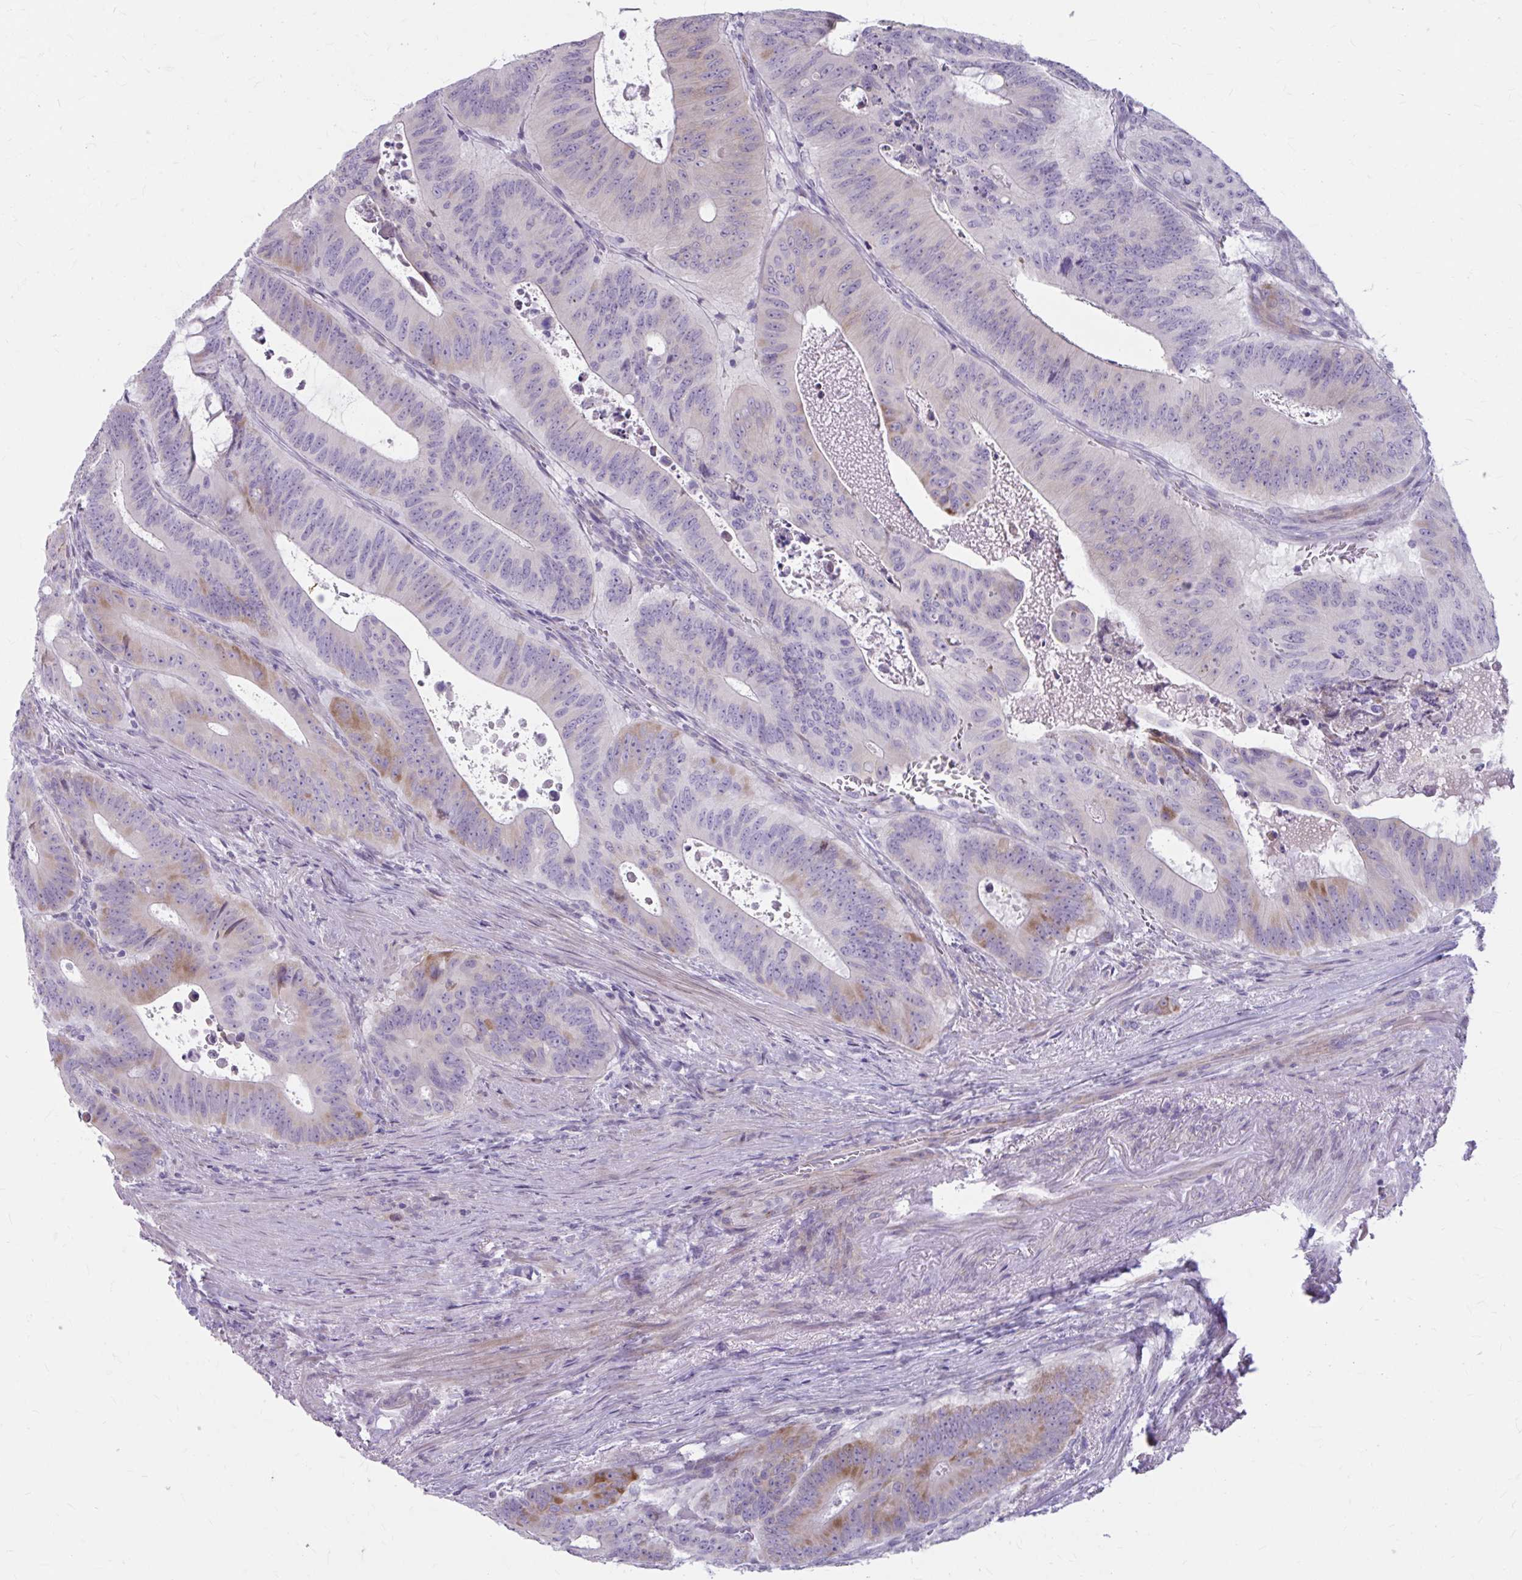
{"staining": {"intensity": "moderate", "quantity": "<25%", "location": "cytoplasmic/membranous"}, "tissue": "colorectal cancer", "cell_type": "Tumor cells", "image_type": "cancer", "snomed": [{"axis": "morphology", "description": "Adenocarcinoma, NOS"}, {"axis": "topography", "description": "Colon"}], "caption": "Moderate cytoplasmic/membranous protein positivity is present in about <25% of tumor cells in adenocarcinoma (colorectal).", "gene": "MSMO1", "patient": {"sex": "male", "age": 62}}